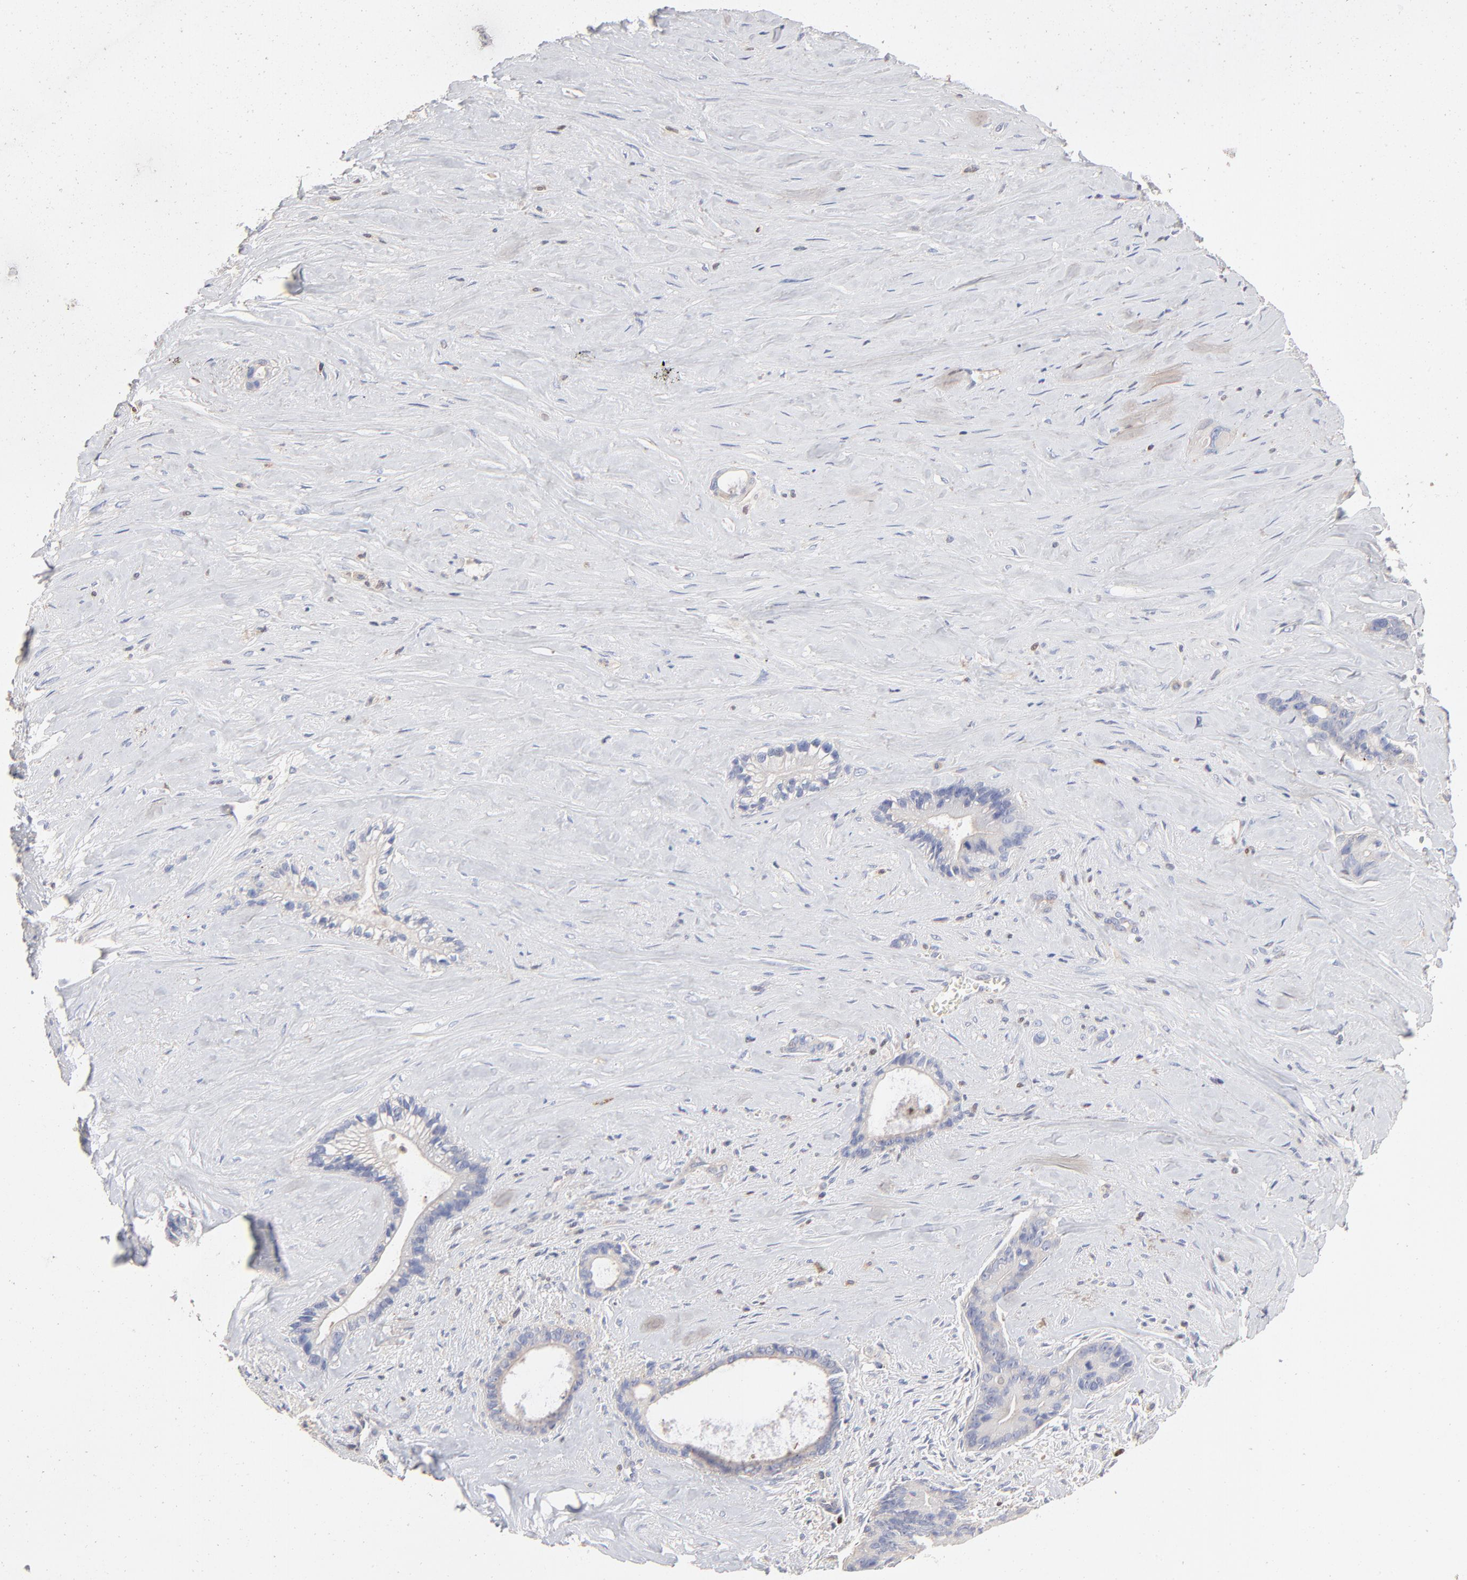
{"staining": {"intensity": "negative", "quantity": "none", "location": "none"}, "tissue": "liver cancer", "cell_type": "Tumor cells", "image_type": "cancer", "snomed": [{"axis": "morphology", "description": "Cholangiocarcinoma"}, {"axis": "topography", "description": "Liver"}], "caption": "The immunohistochemistry (IHC) photomicrograph has no significant positivity in tumor cells of liver cholangiocarcinoma tissue.", "gene": "ARHGEF6", "patient": {"sex": "female", "age": 55}}